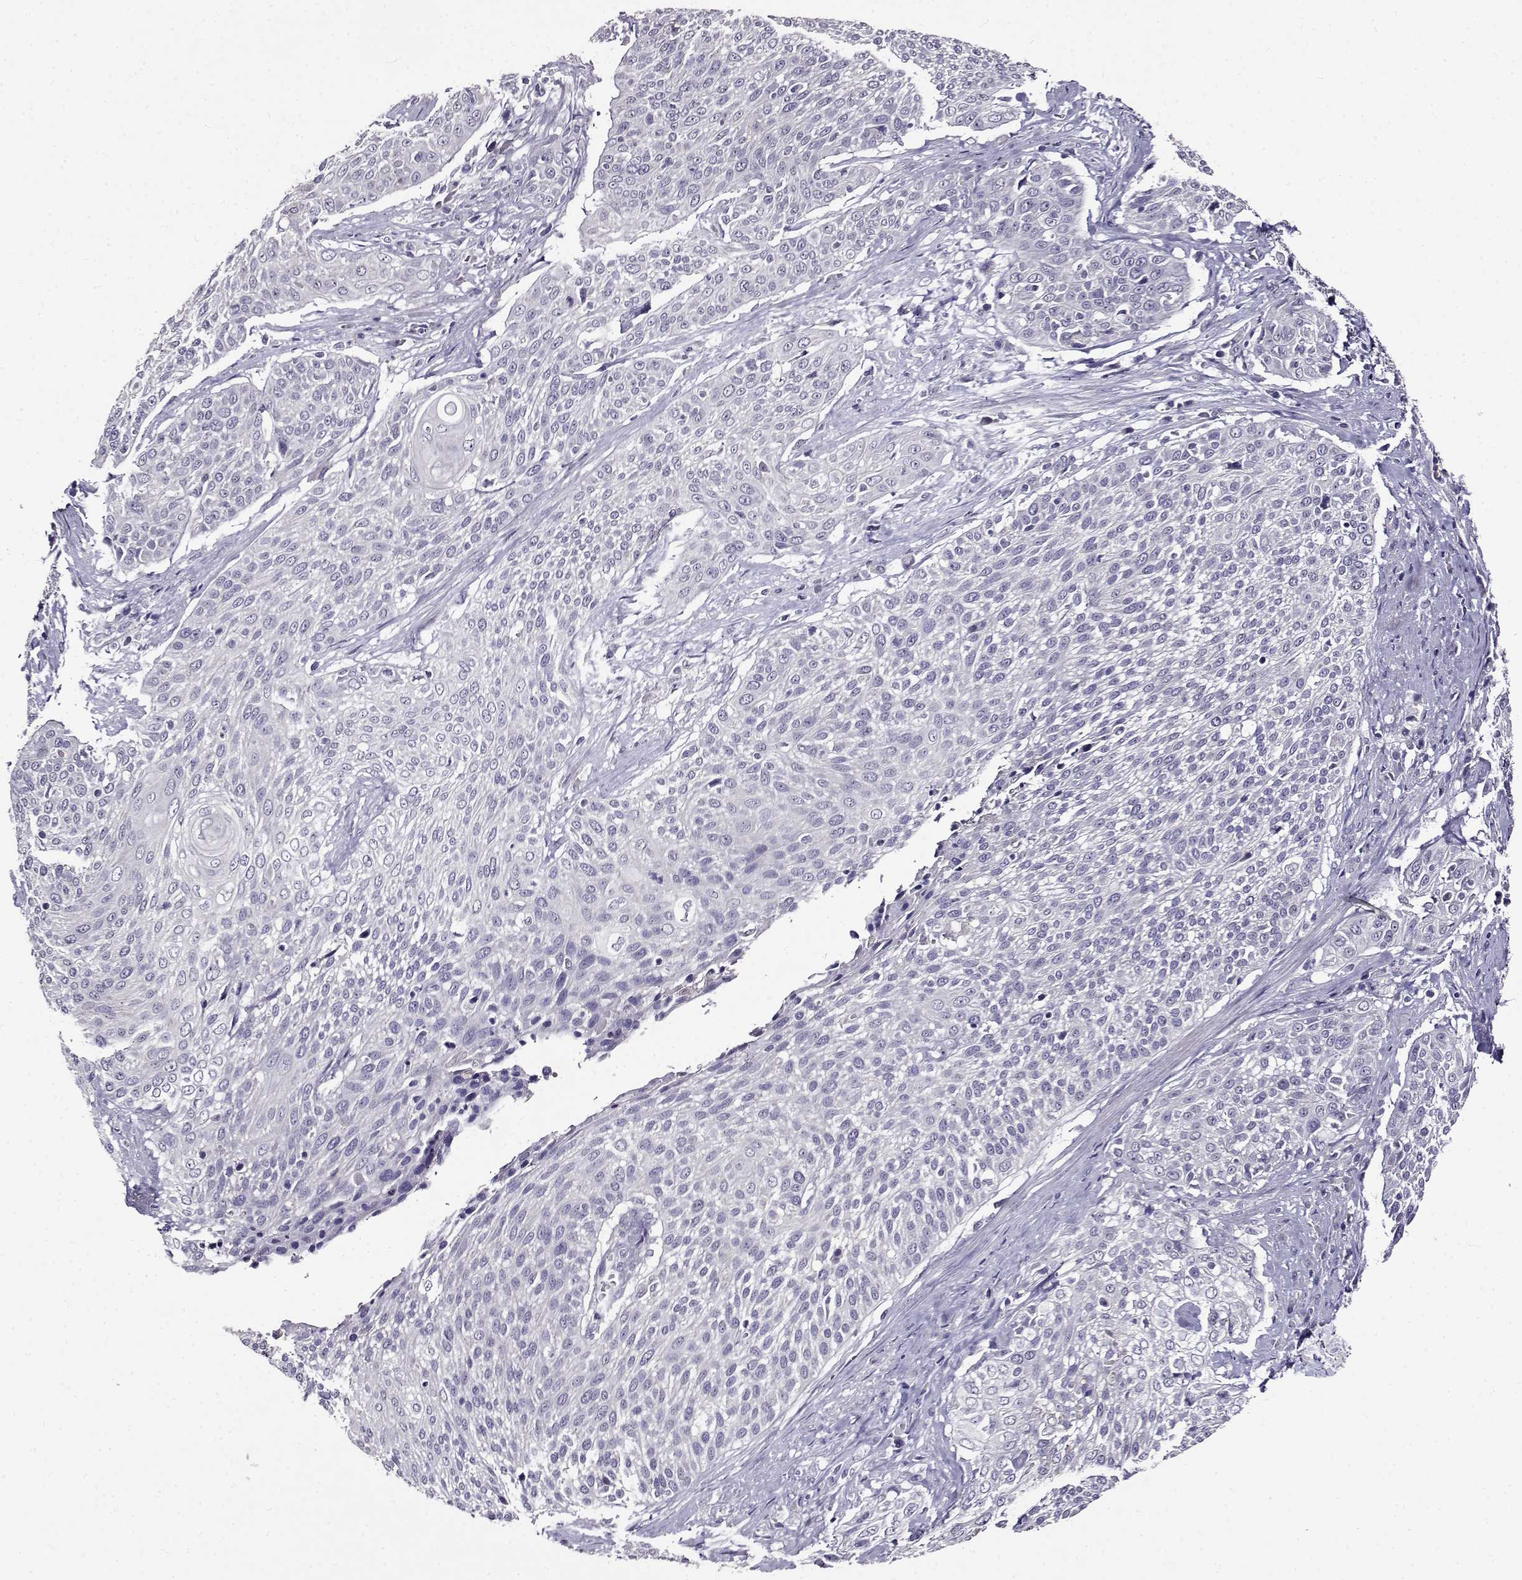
{"staining": {"intensity": "negative", "quantity": "none", "location": "none"}, "tissue": "cervical cancer", "cell_type": "Tumor cells", "image_type": "cancer", "snomed": [{"axis": "morphology", "description": "Squamous cell carcinoma, NOS"}, {"axis": "topography", "description": "Cervix"}], "caption": "Tumor cells show no significant protein expression in squamous cell carcinoma (cervical).", "gene": "PAEP", "patient": {"sex": "female", "age": 31}}